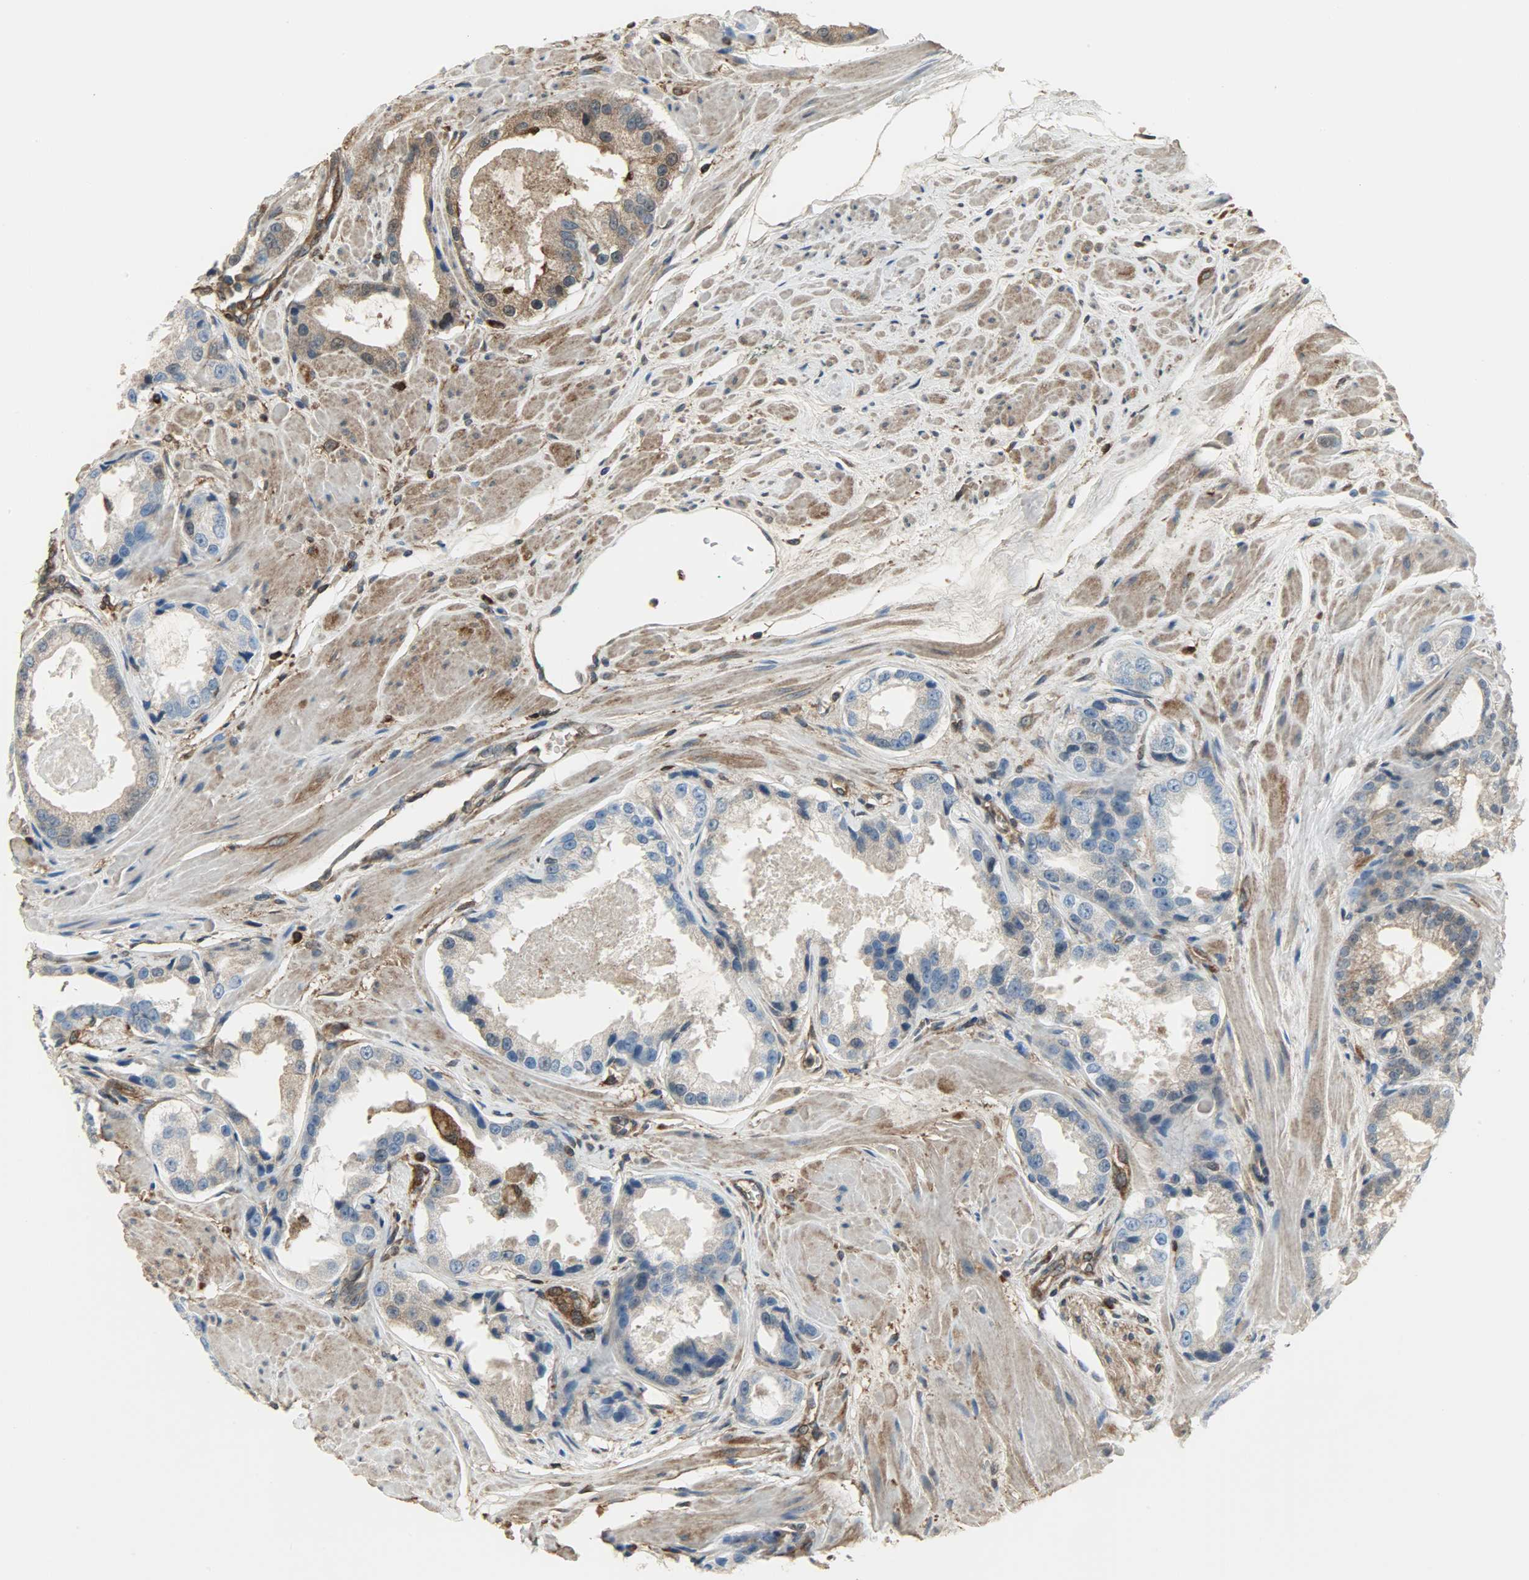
{"staining": {"intensity": "strong", "quantity": "25%-75%", "location": "cytoplasmic/membranous,nuclear"}, "tissue": "prostate cancer", "cell_type": "Tumor cells", "image_type": "cancer", "snomed": [{"axis": "morphology", "description": "Adenocarcinoma, Medium grade"}, {"axis": "topography", "description": "Prostate"}], "caption": "IHC histopathology image of neoplastic tissue: prostate cancer stained using IHC exhibits high levels of strong protein expression localized specifically in the cytoplasmic/membranous and nuclear of tumor cells, appearing as a cytoplasmic/membranous and nuclear brown color.", "gene": "LDHB", "patient": {"sex": "male", "age": 60}}